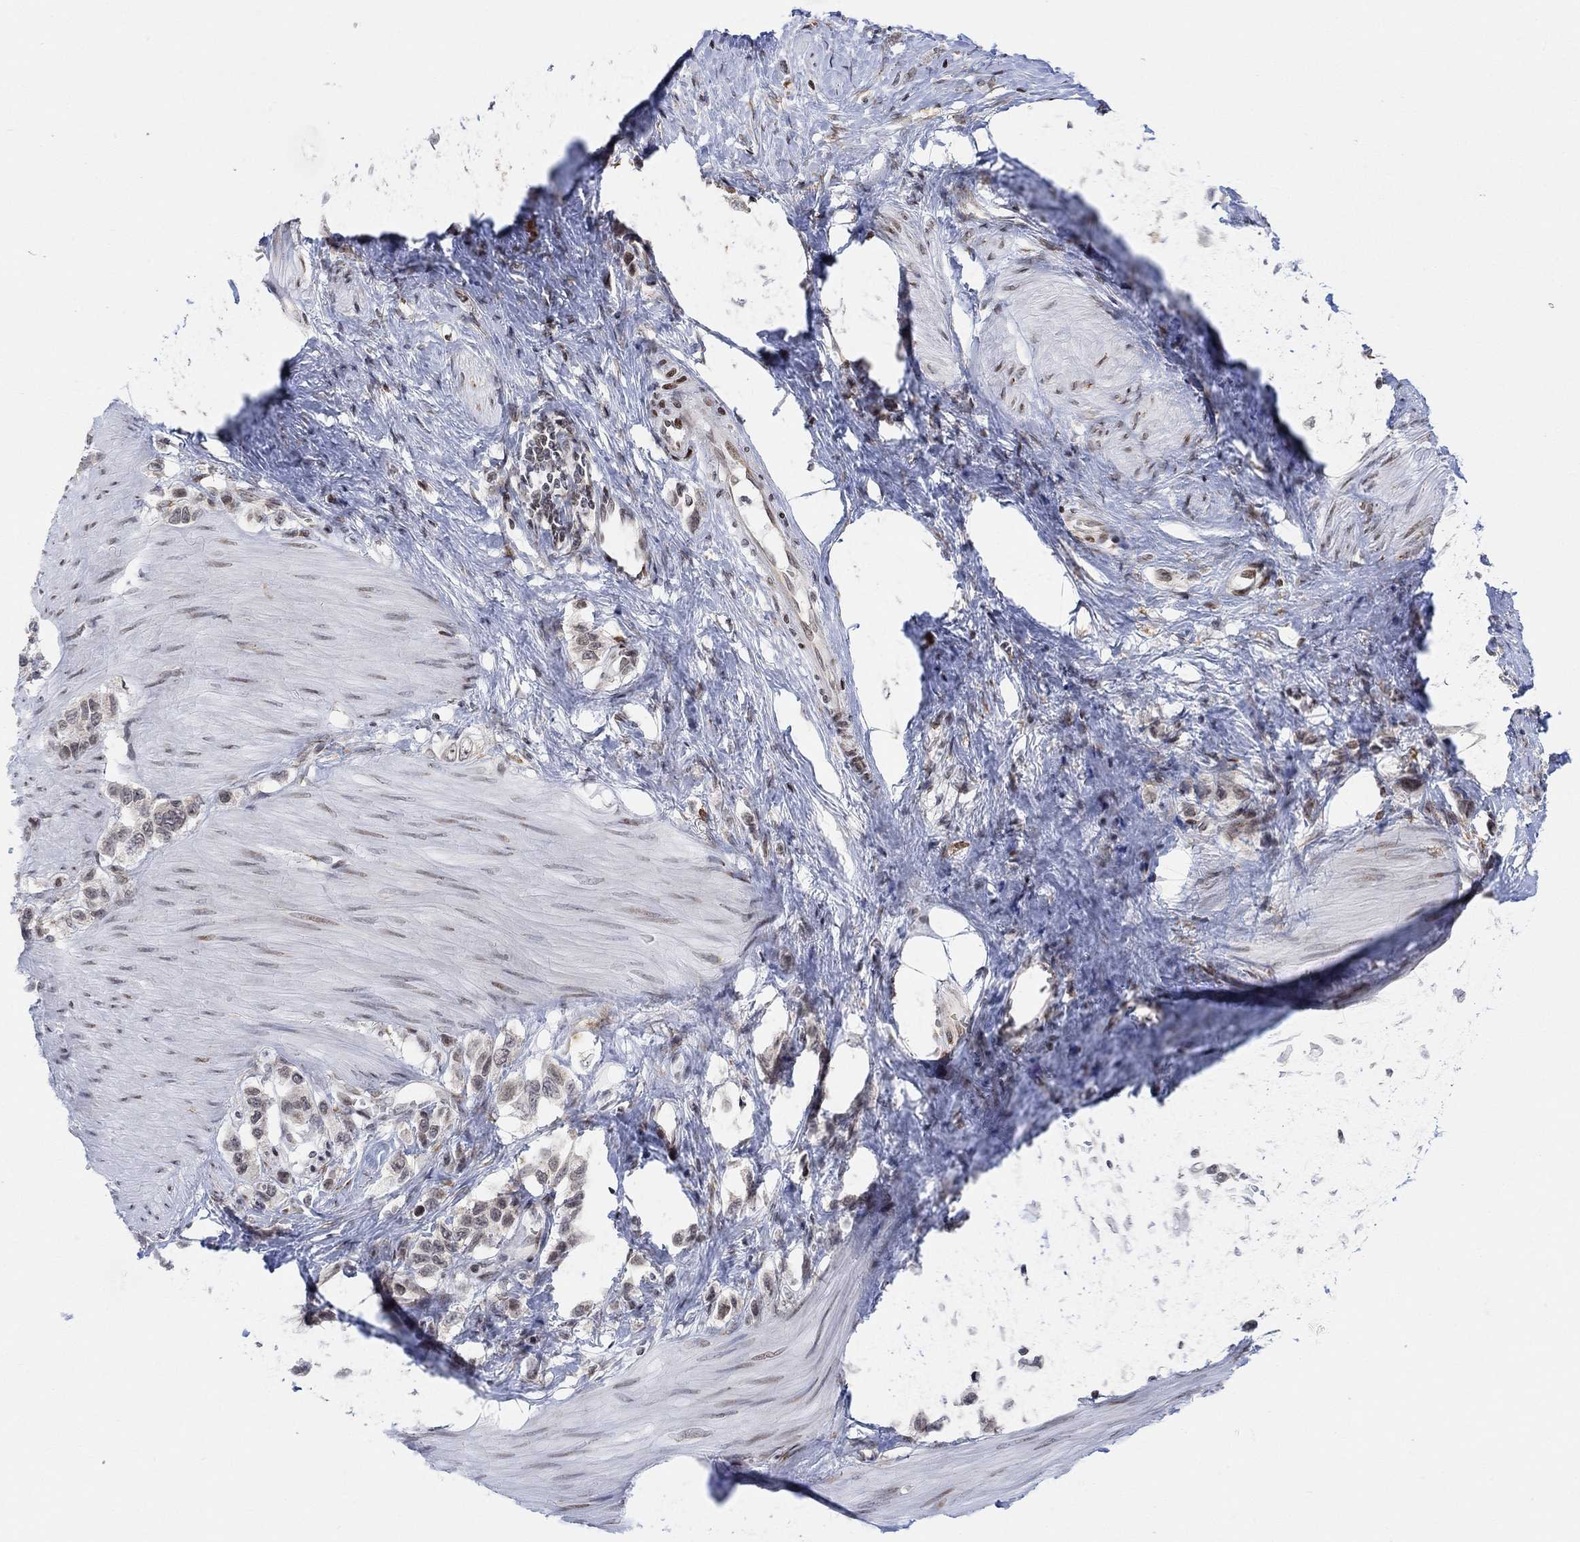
{"staining": {"intensity": "negative", "quantity": "none", "location": "none"}, "tissue": "stomach cancer", "cell_type": "Tumor cells", "image_type": "cancer", "snomed": [{"axis": "morphology", "description": "Normal tissue, NOS"}, {"axis": "morphology", "description": "Adenocarcinoma, NOS"}, {"axis": "morphology", "description": "Adenocarcinoma, High grade"}, {"axis": "topography", "description": "Stomach, upper"}, {"axis": "topography", "description": "Stomach"}], "caption": "This is a image of IHC staining of adenocarcinoma (high-grade) (stomach), which shows no expression in tumor cells.", "gene": "ABHD14A", "patient": {"sex": "female", "age": 65}}